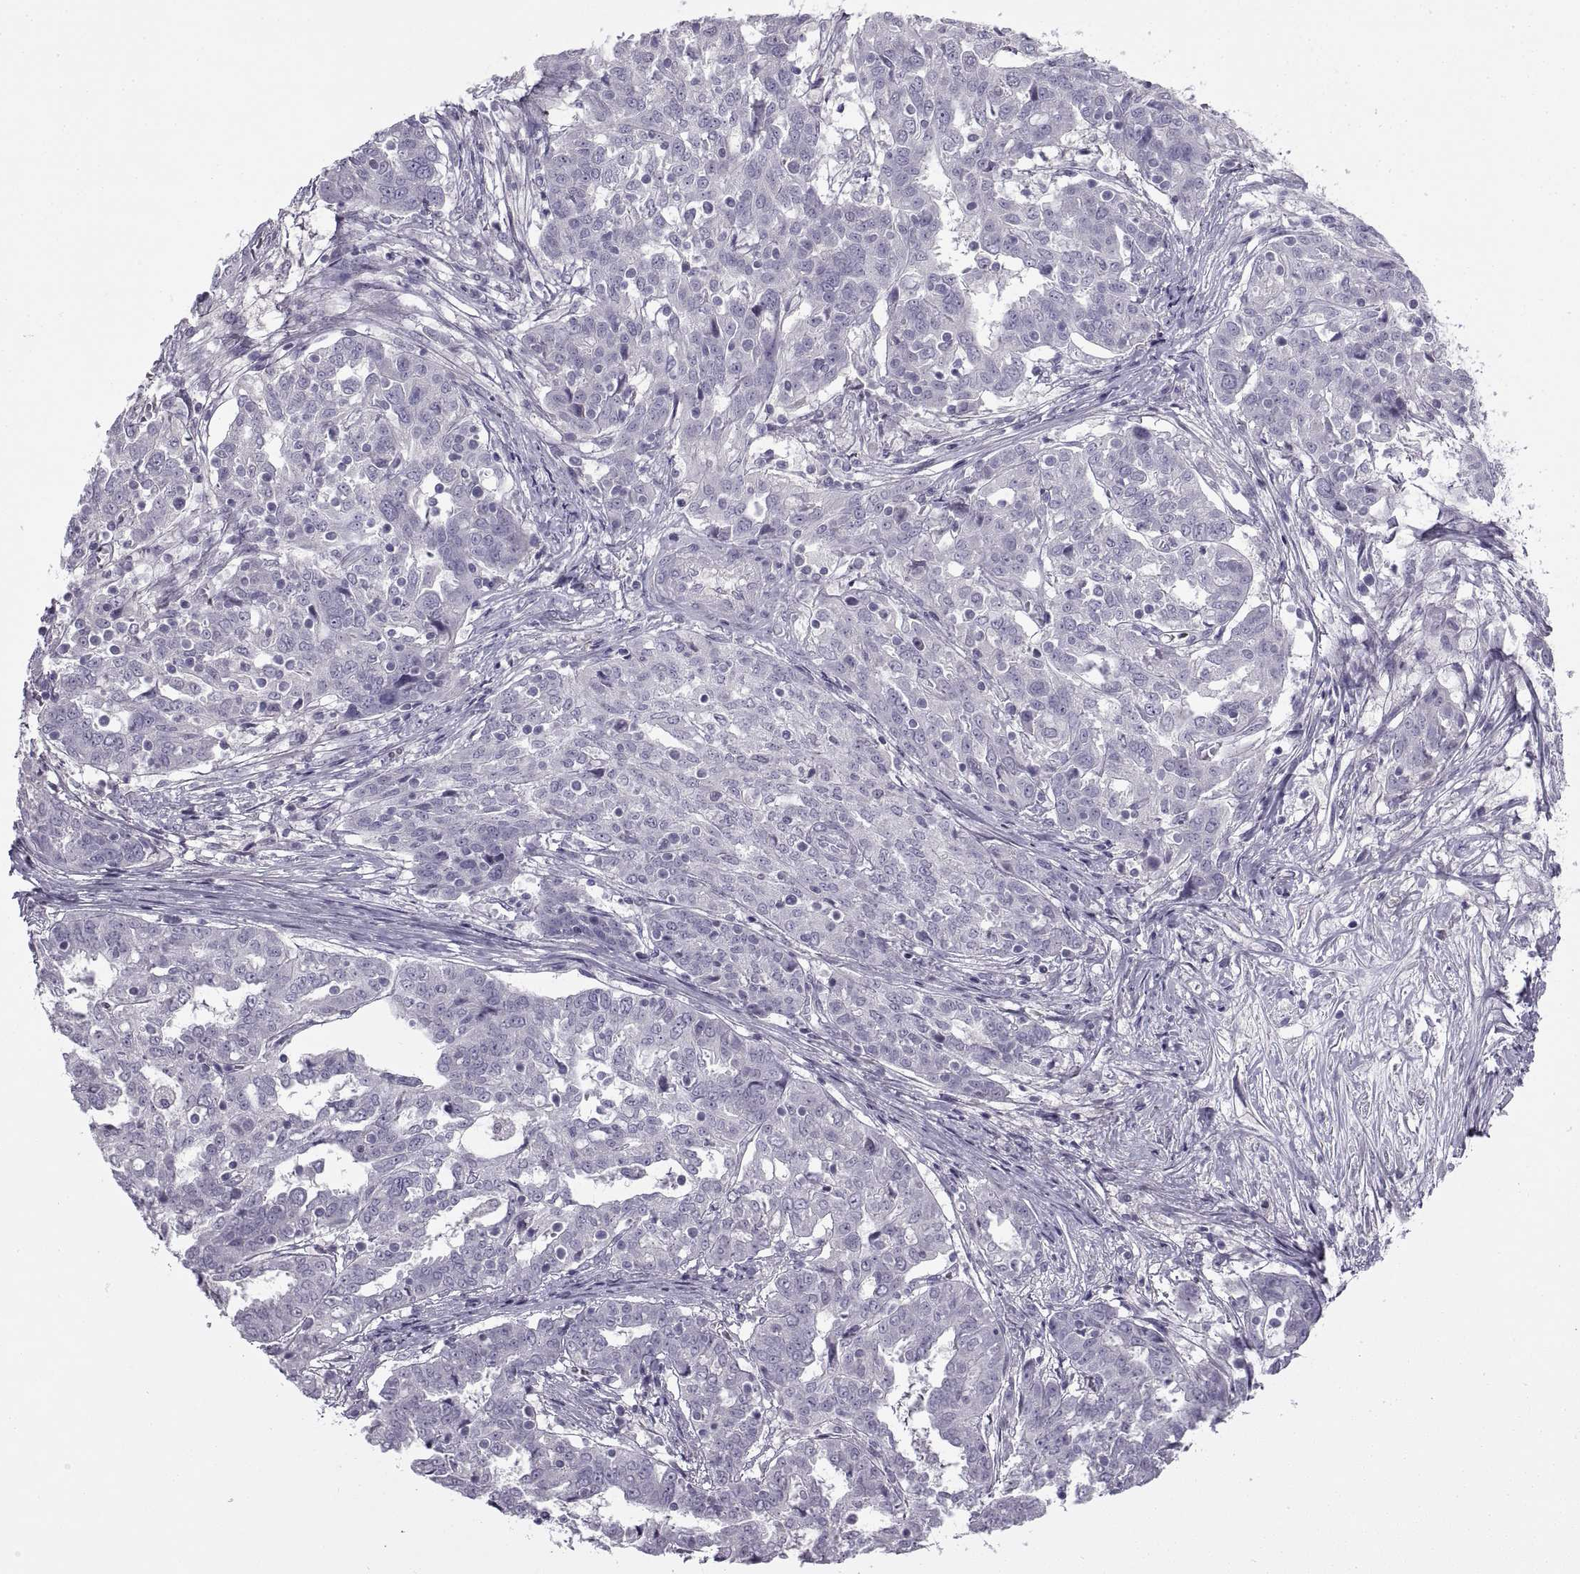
{"staining": {"intensity": "negative", "quantity": "none", "location": "none"}, "tissue": "ovarian cancer", "cell_type": "Tumor cells", "image_type": "cancer", "snomed": [{"axis": "morphology", "description": "Cystadenocarcinoma, serous, NOS"}, {"axis": "topography", "description": "Ovary"}], "caption": "Protein analysis of ovarian serous cystadenocarcinoma shows no significant positivity in tumor cells.", "gene": "BSPH1", "patient": {"sex": "female", "age": 67}}